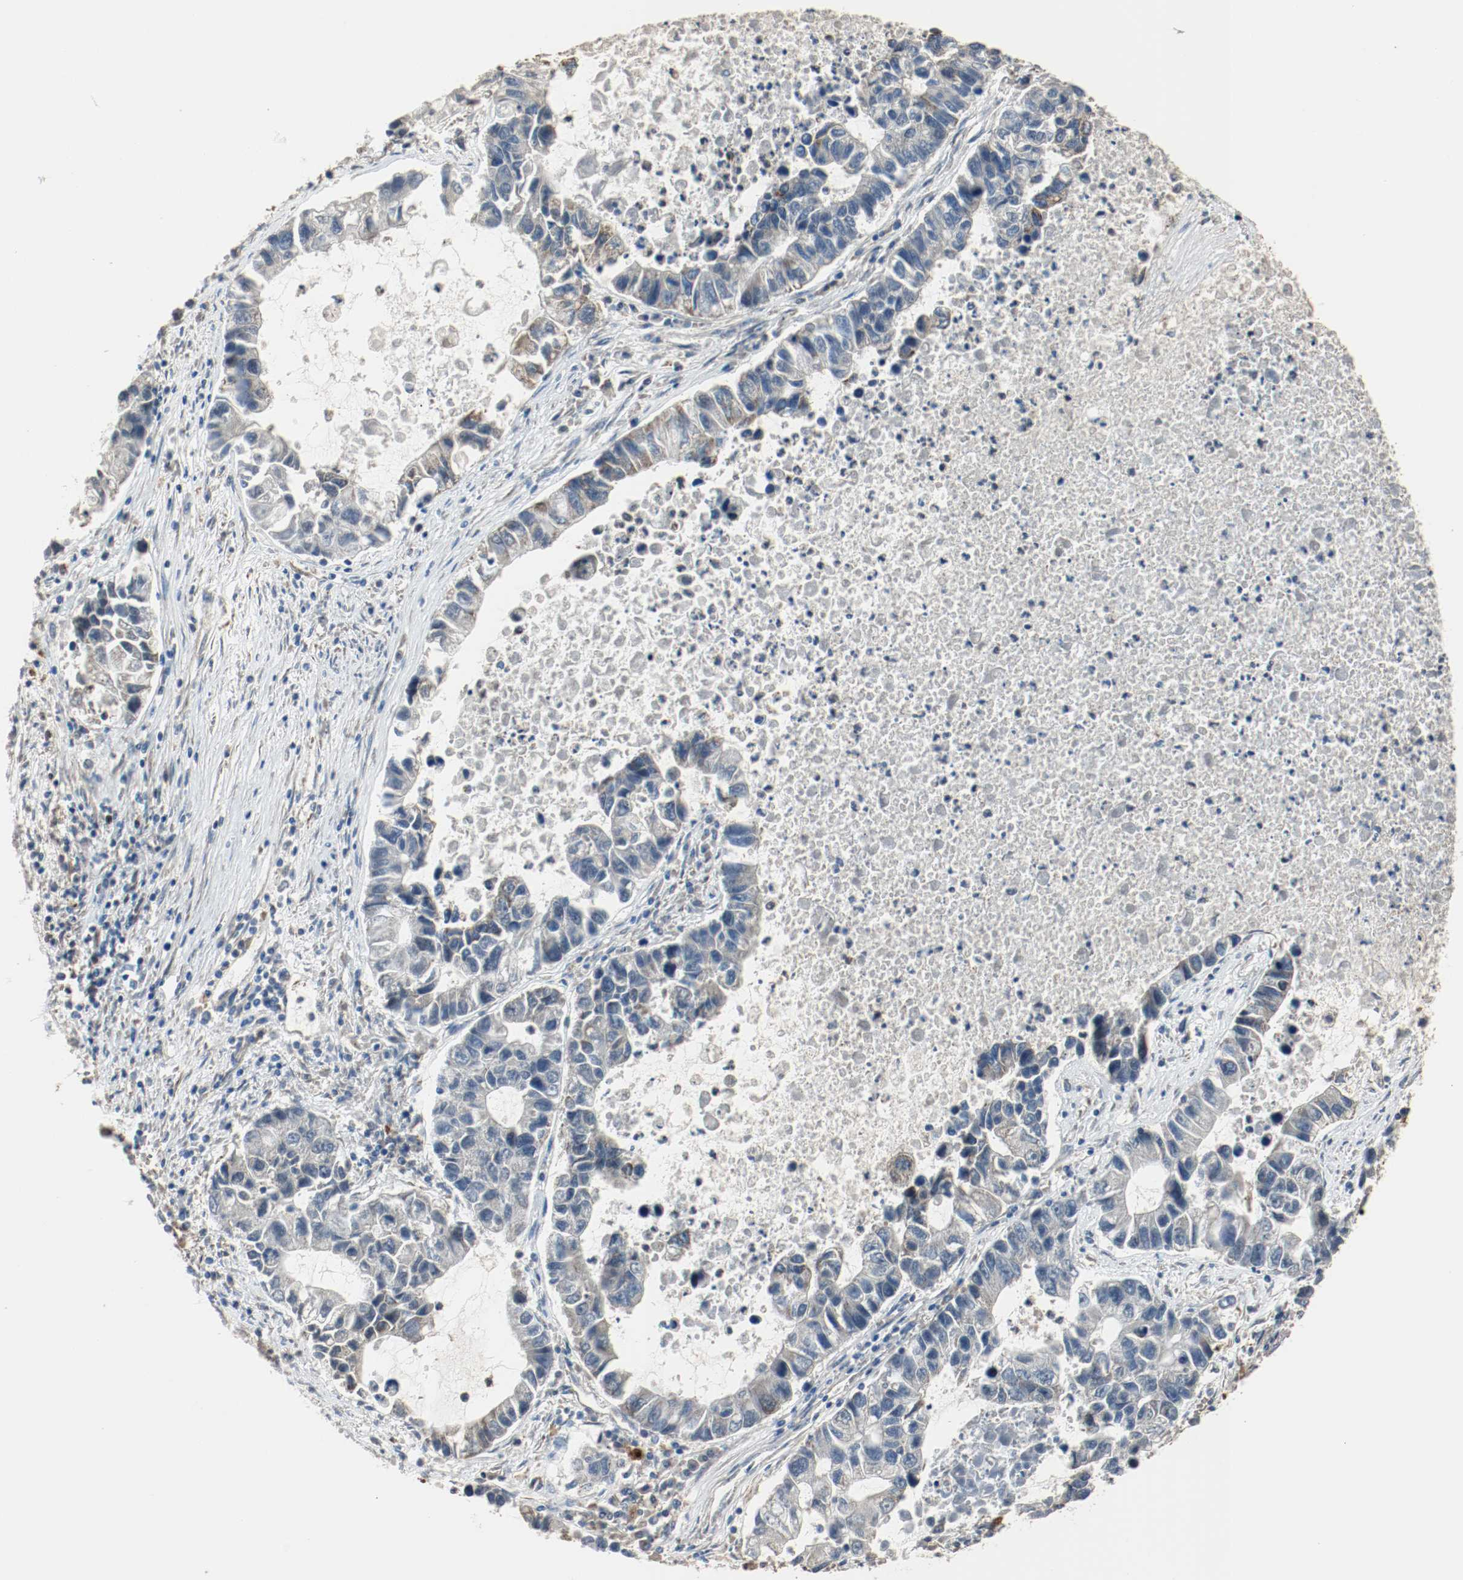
{"staining": {"intensity": "moderate", "quantity": "25%-75%", "location": "cytoplasmic/membranous"}, "tissue": "lung cancer", "cell_type": "Tumor cells", "image_type": "cancer", "snomed": [{"axis": "morphology", "description": "Adenocarcinoma, NOS"}, {"axis": "topography", "description": "Lung"}], "caption": "Immunohistochemical staining of human adenocarcinoma (lung) demonstrates medium levels of moderate cytoplasmic/membranous protein positivity in approximately 25%-75% of tumor cells. The staining was performed using DAB (3,3'-diaminobenzidine) to visualize the protein expression in brown, while the nuclei were stained in blue with hematoxylin (Magnification: 20x).", "gene": "ALDH4A1", "patient": {"sex": "female", "age": 51}}